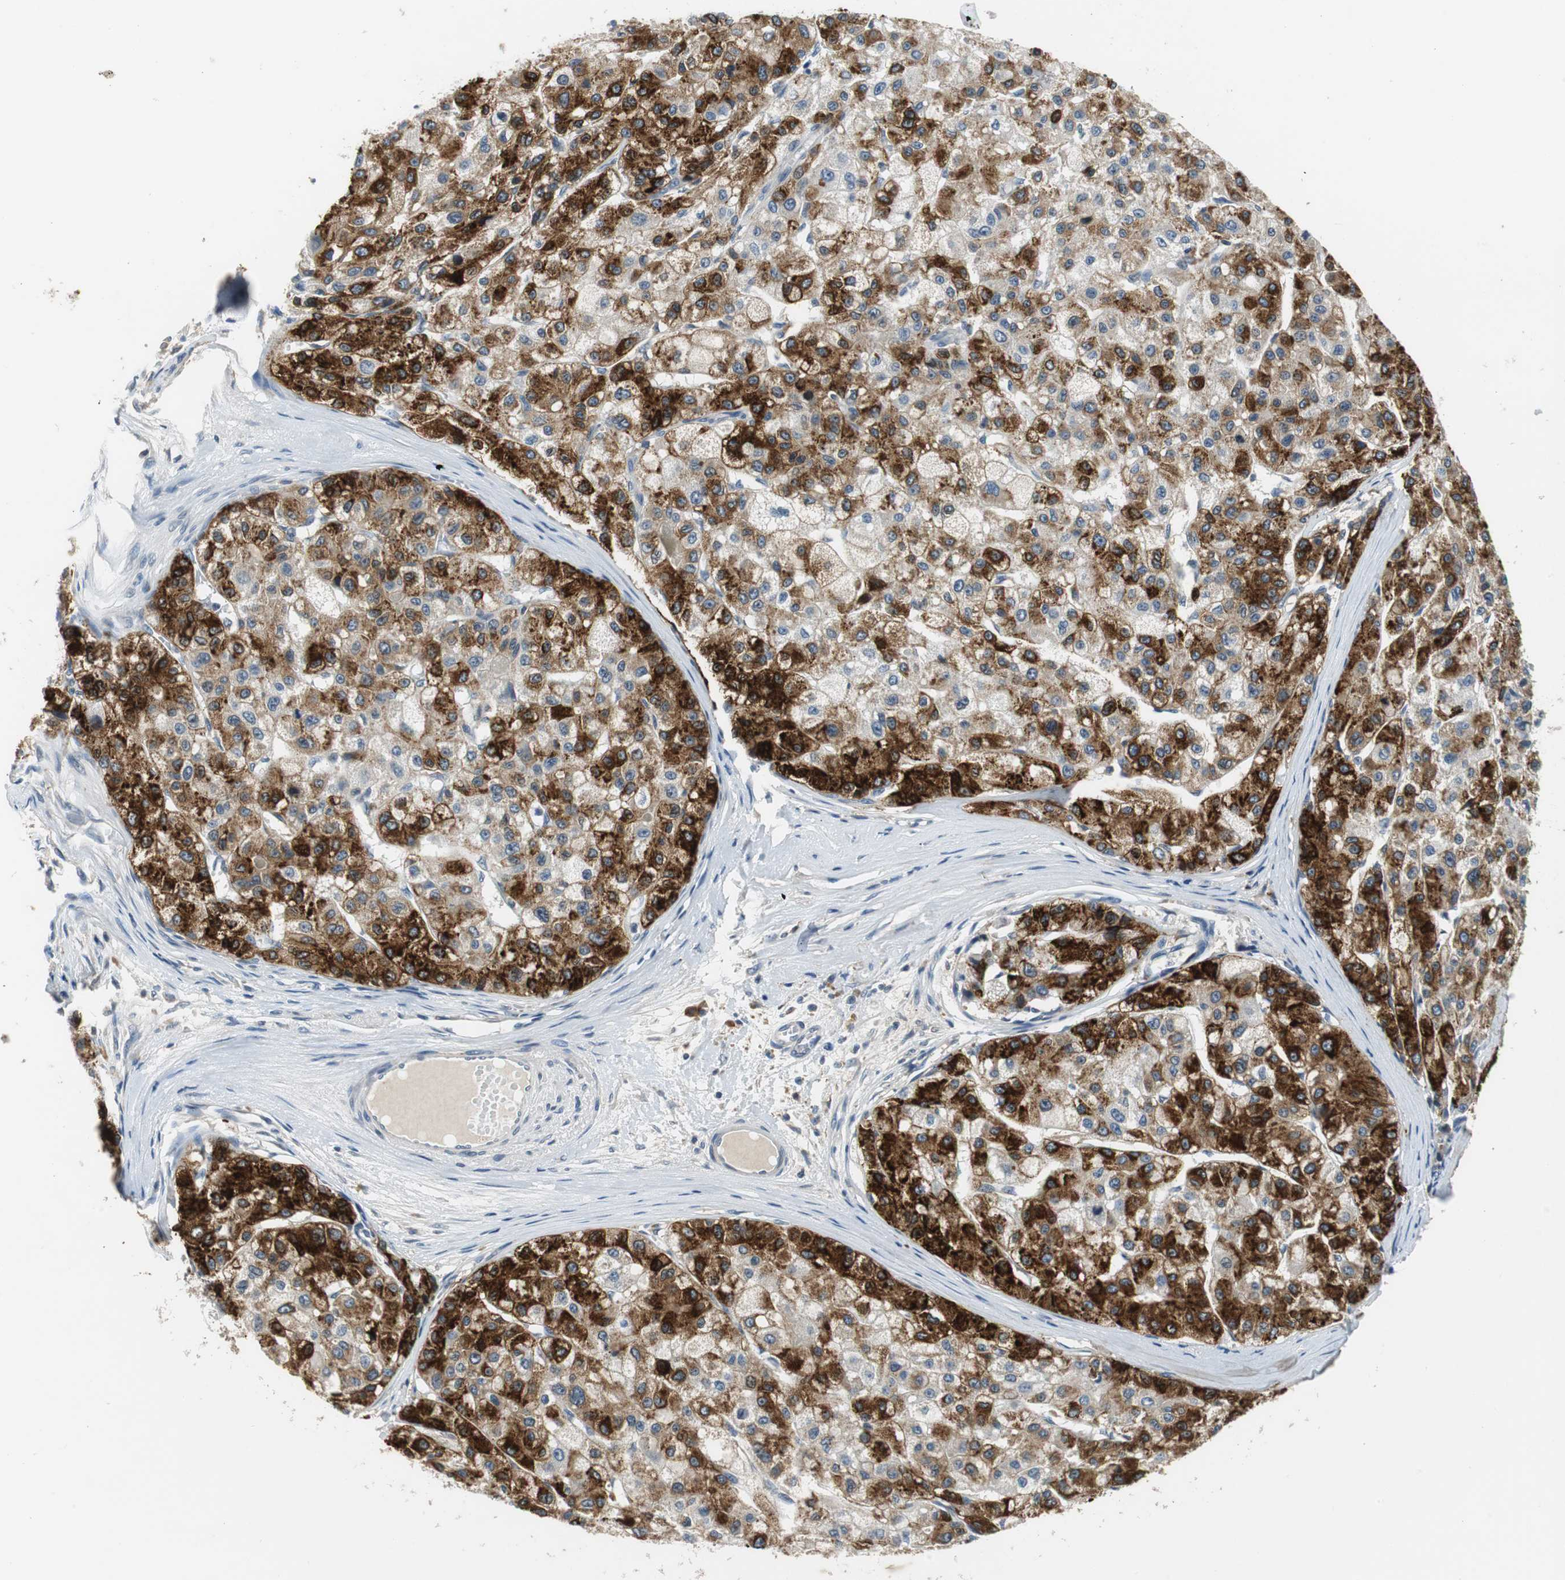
{"staining": {"intensity": "strong", "quantity": "25%-75%", "location": "cytoplasmic/membranous"}, "tissue": "liver cancer", "cell_type": "Tumor cells", "image_type": "cancer", "snomed": [{"axis": "morphology", "description": "Carcinoma, Hepatocellular, NOS"}, {"axis": "topography", "description": "Liver"}], "caption": "Human liver cancer (hepatocellular carcinoma) stained for a protein (brown) displays strong cytoplasmic/membranous positive positivity in approximately 25%-75% of tumor cells.", "gene": "GLCCI1", "patient": {"sex": "male", "age": 80}}